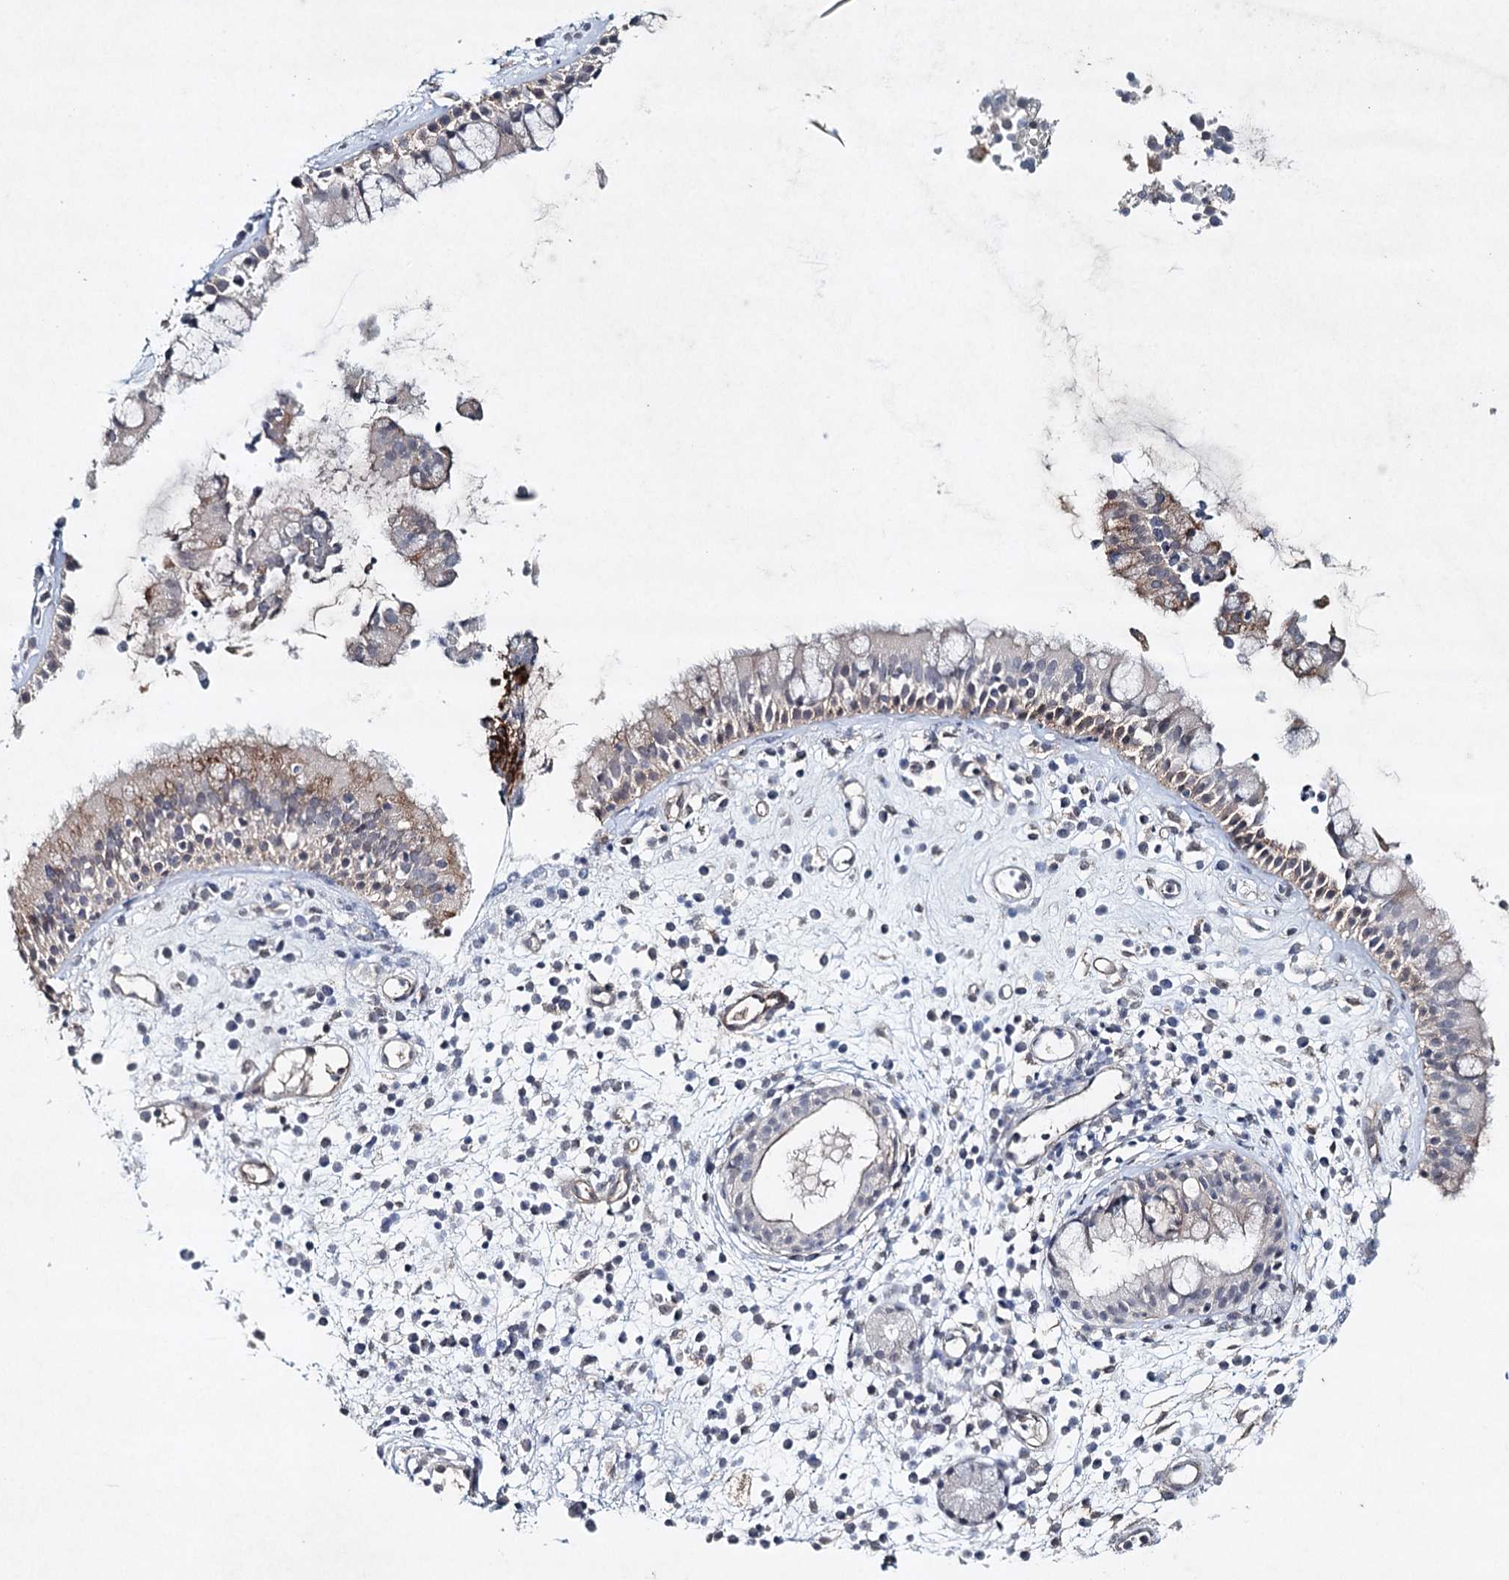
{"staining": {"intensity": "weak", "quantity": "<25%", "location": "cytoplasmic/membranous"}, "tissue": "nasopharynx", "cell_type": "Respiratory epithelial cells", "image_type": "normal", "snomed": [{"axis": "morphology", "description": "Normal tissue, NOS"}, {"axis": "morphology", "description": "Inflammation, NOS"}, {"axis": "topography", "description": "Nasopharynx"}], "caption": "Immunohistochemical staining of unremarkable nasopharynx exhibits no significant staining in respiratory epithelial cells. The staining is performed using DAB (3,3'-diaminobenzidine) brown chromogen with nuclei counter-stained in using hematoxylin.", "gene": "SYNPO", "patient": {"sex": "male", "age": 29}}